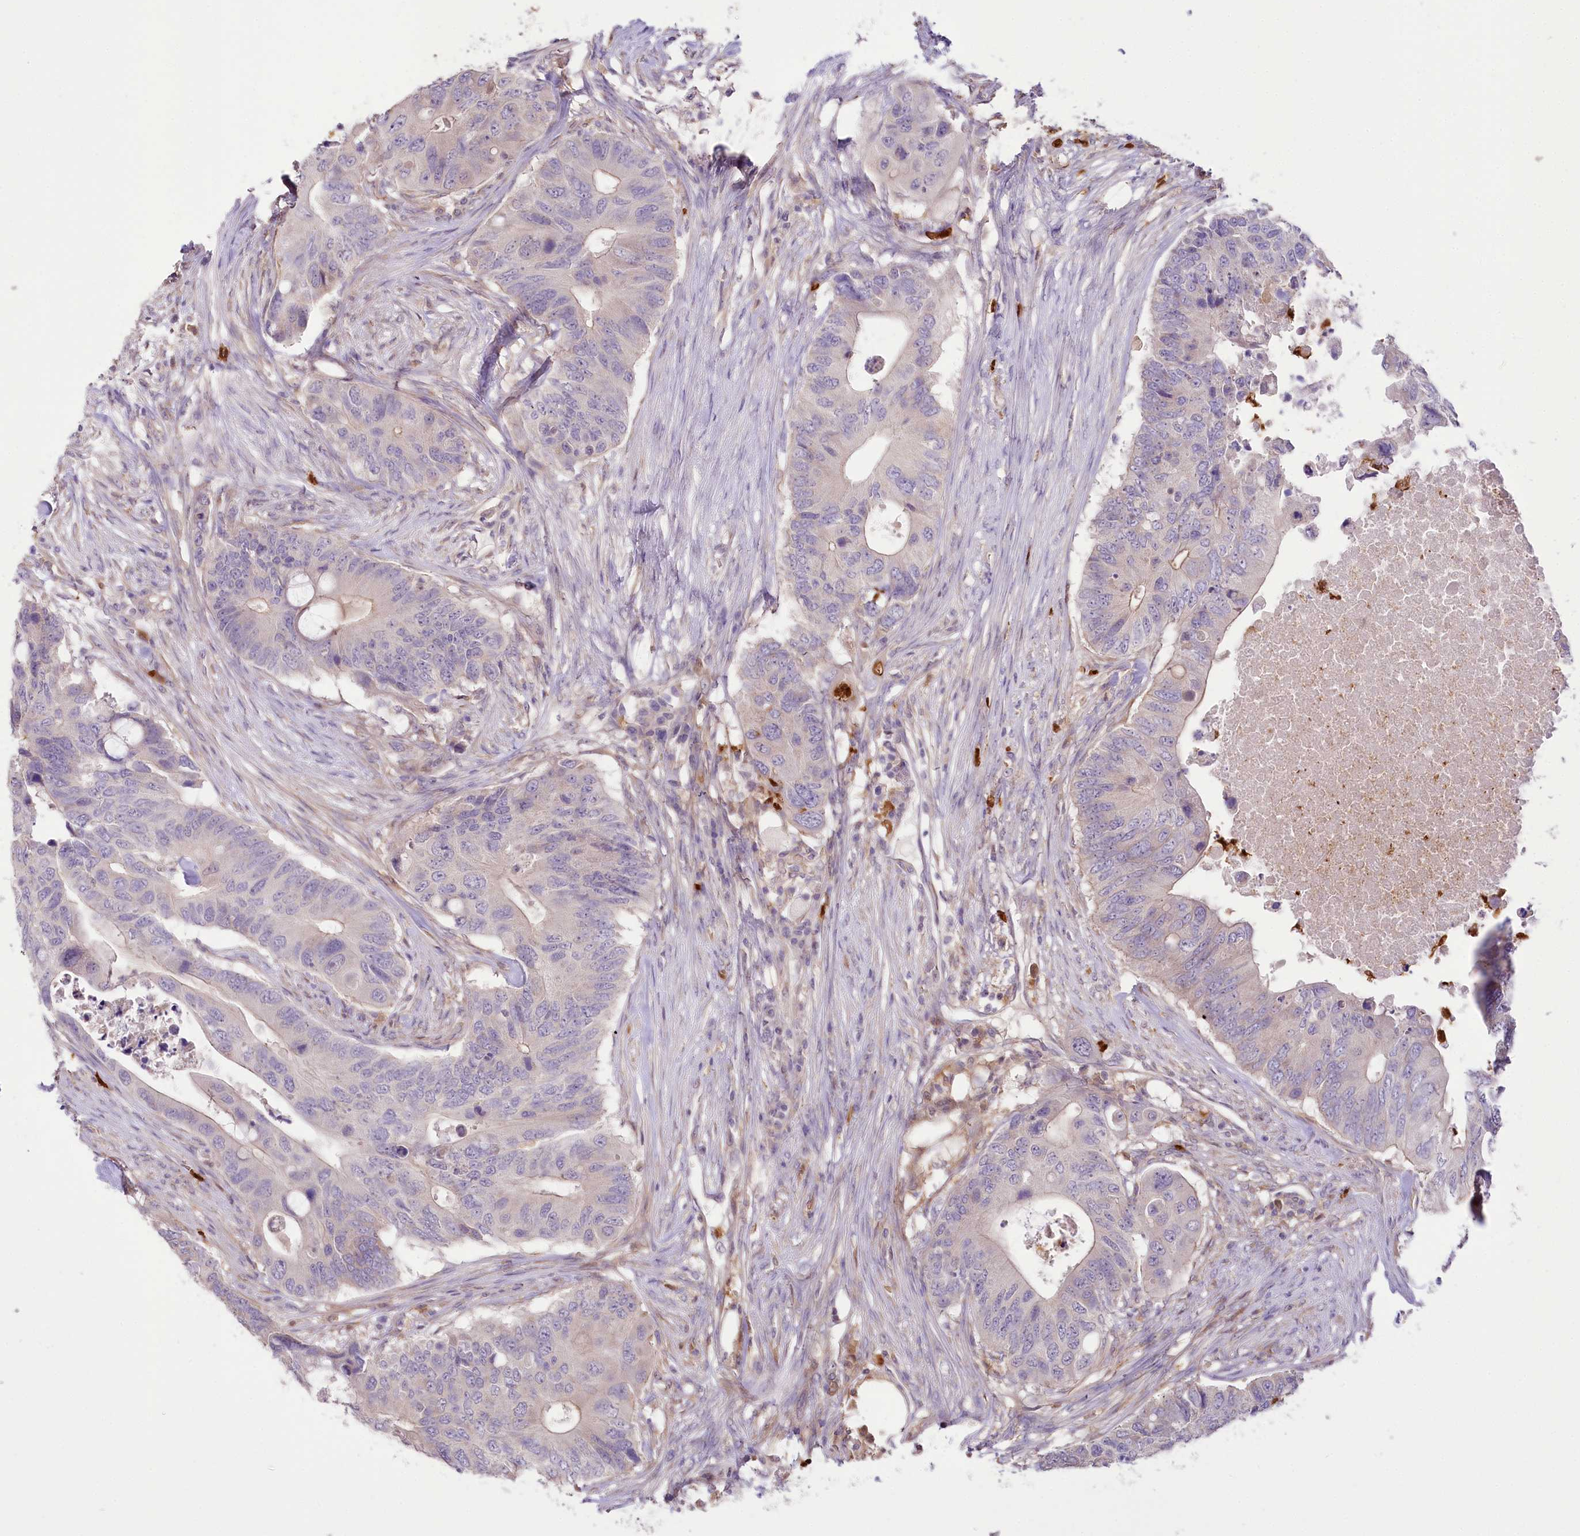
{"staining": {"intensity": "negative", "quantity": "none", "location": "none"}, "tissue": "colorectal cancer", "cell_type": "Tumor cells", "image_type": "cancer", "snomed": [{"axis": "morphology", "description": "Adenocarcinoma, NOS"}, {"axis": "topography", "description": "Colon"}], "caption": "This is an immunohistochemistry (IHC) histopathology image of colorectal cancer (adenocarcinoma). There is no staining in tumor cells.", "gene": "DPYD", "patient": {"sex": "male", "age": 71}}